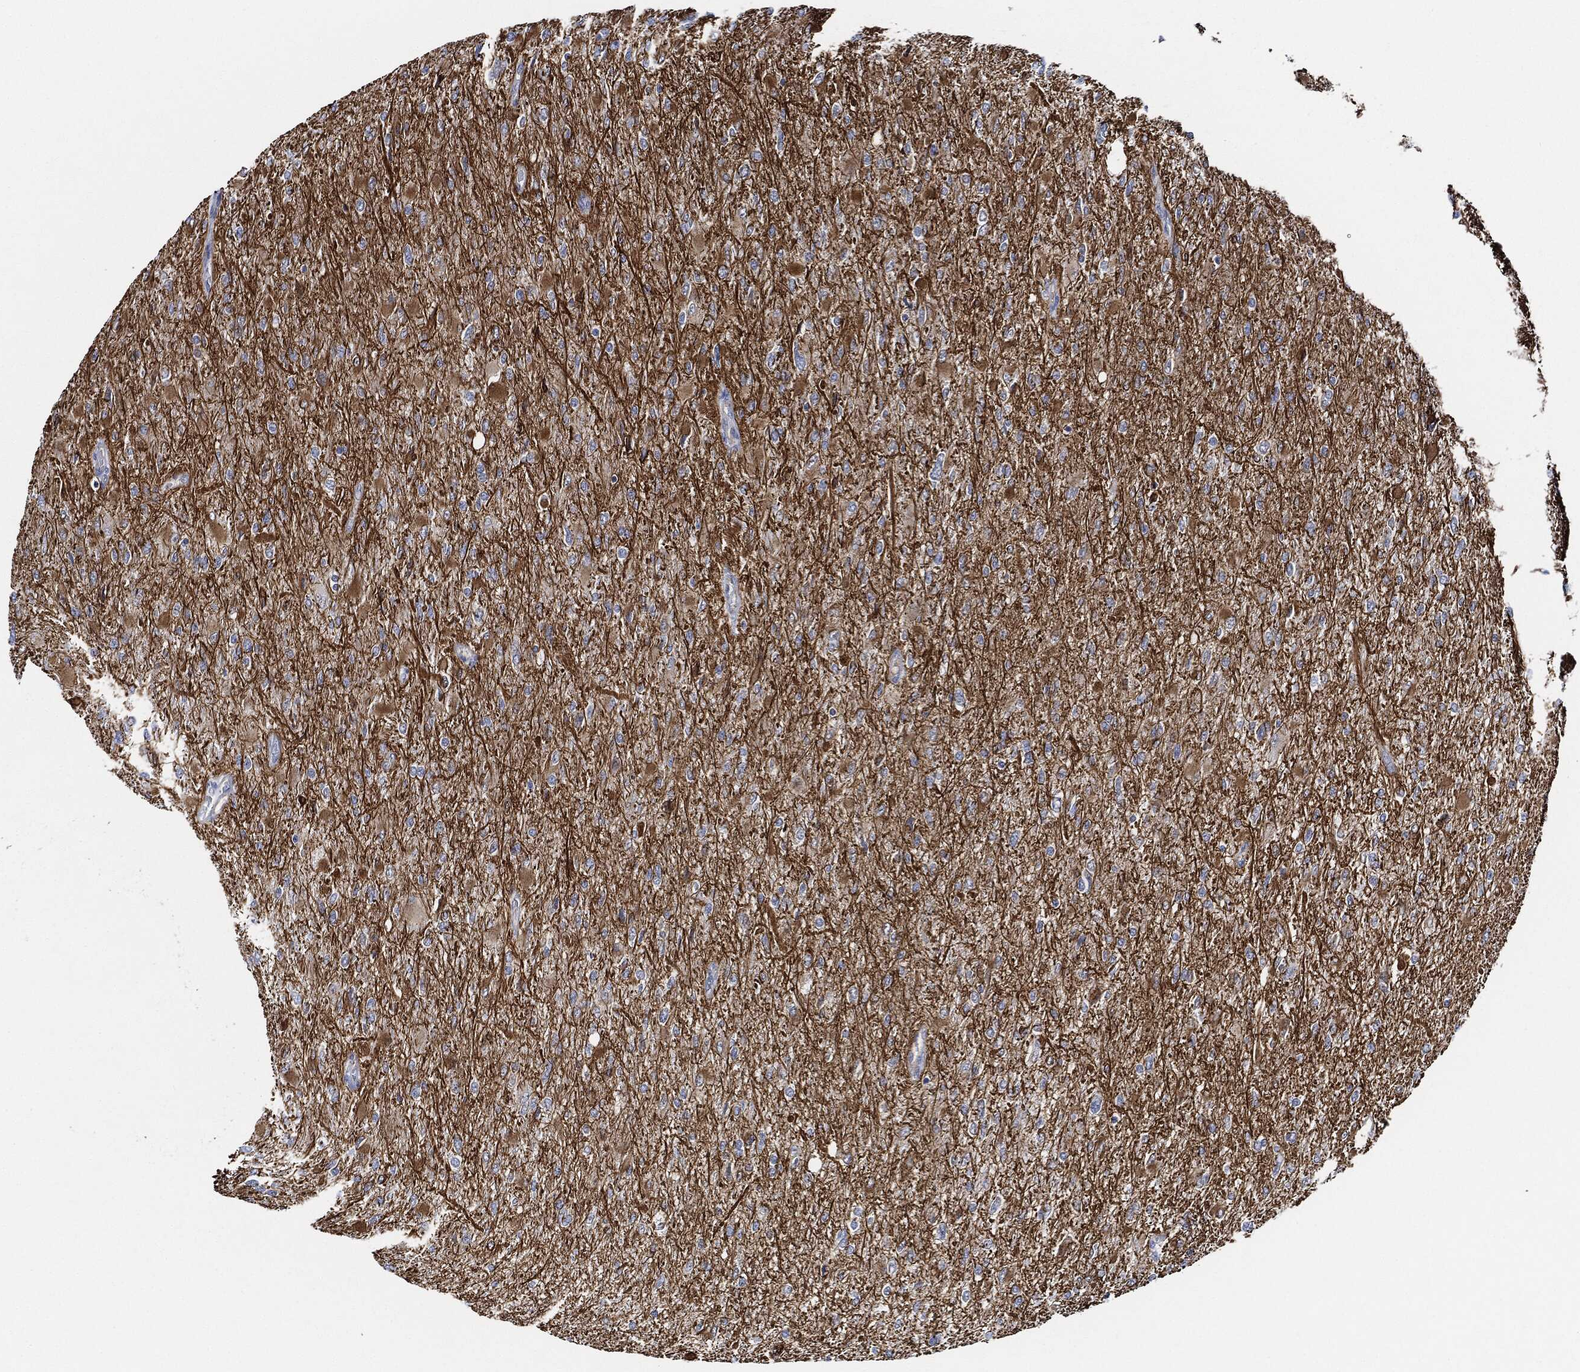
{"staining": {"intensity": "moderate", "quantity": "<25%", "location": "cytoplasmic/membranous"}, "tissue": "glioma", "cell_type": "Tumor cells", "image_type": "cancer", "snomed": [{"axis": "morphology", "description": "Glioma, malignant, High grade"}, {"axis": "topography", "description": "Cerebral cortex"}], "caption": "Approximately <25% of tumor cells in human glioma display moderate cytoplasmic/membranous protein expression as visualized by brown immunohistochemical staining.", "gene": "THSD1", "patient": {"sex": "female", "age": 36}}